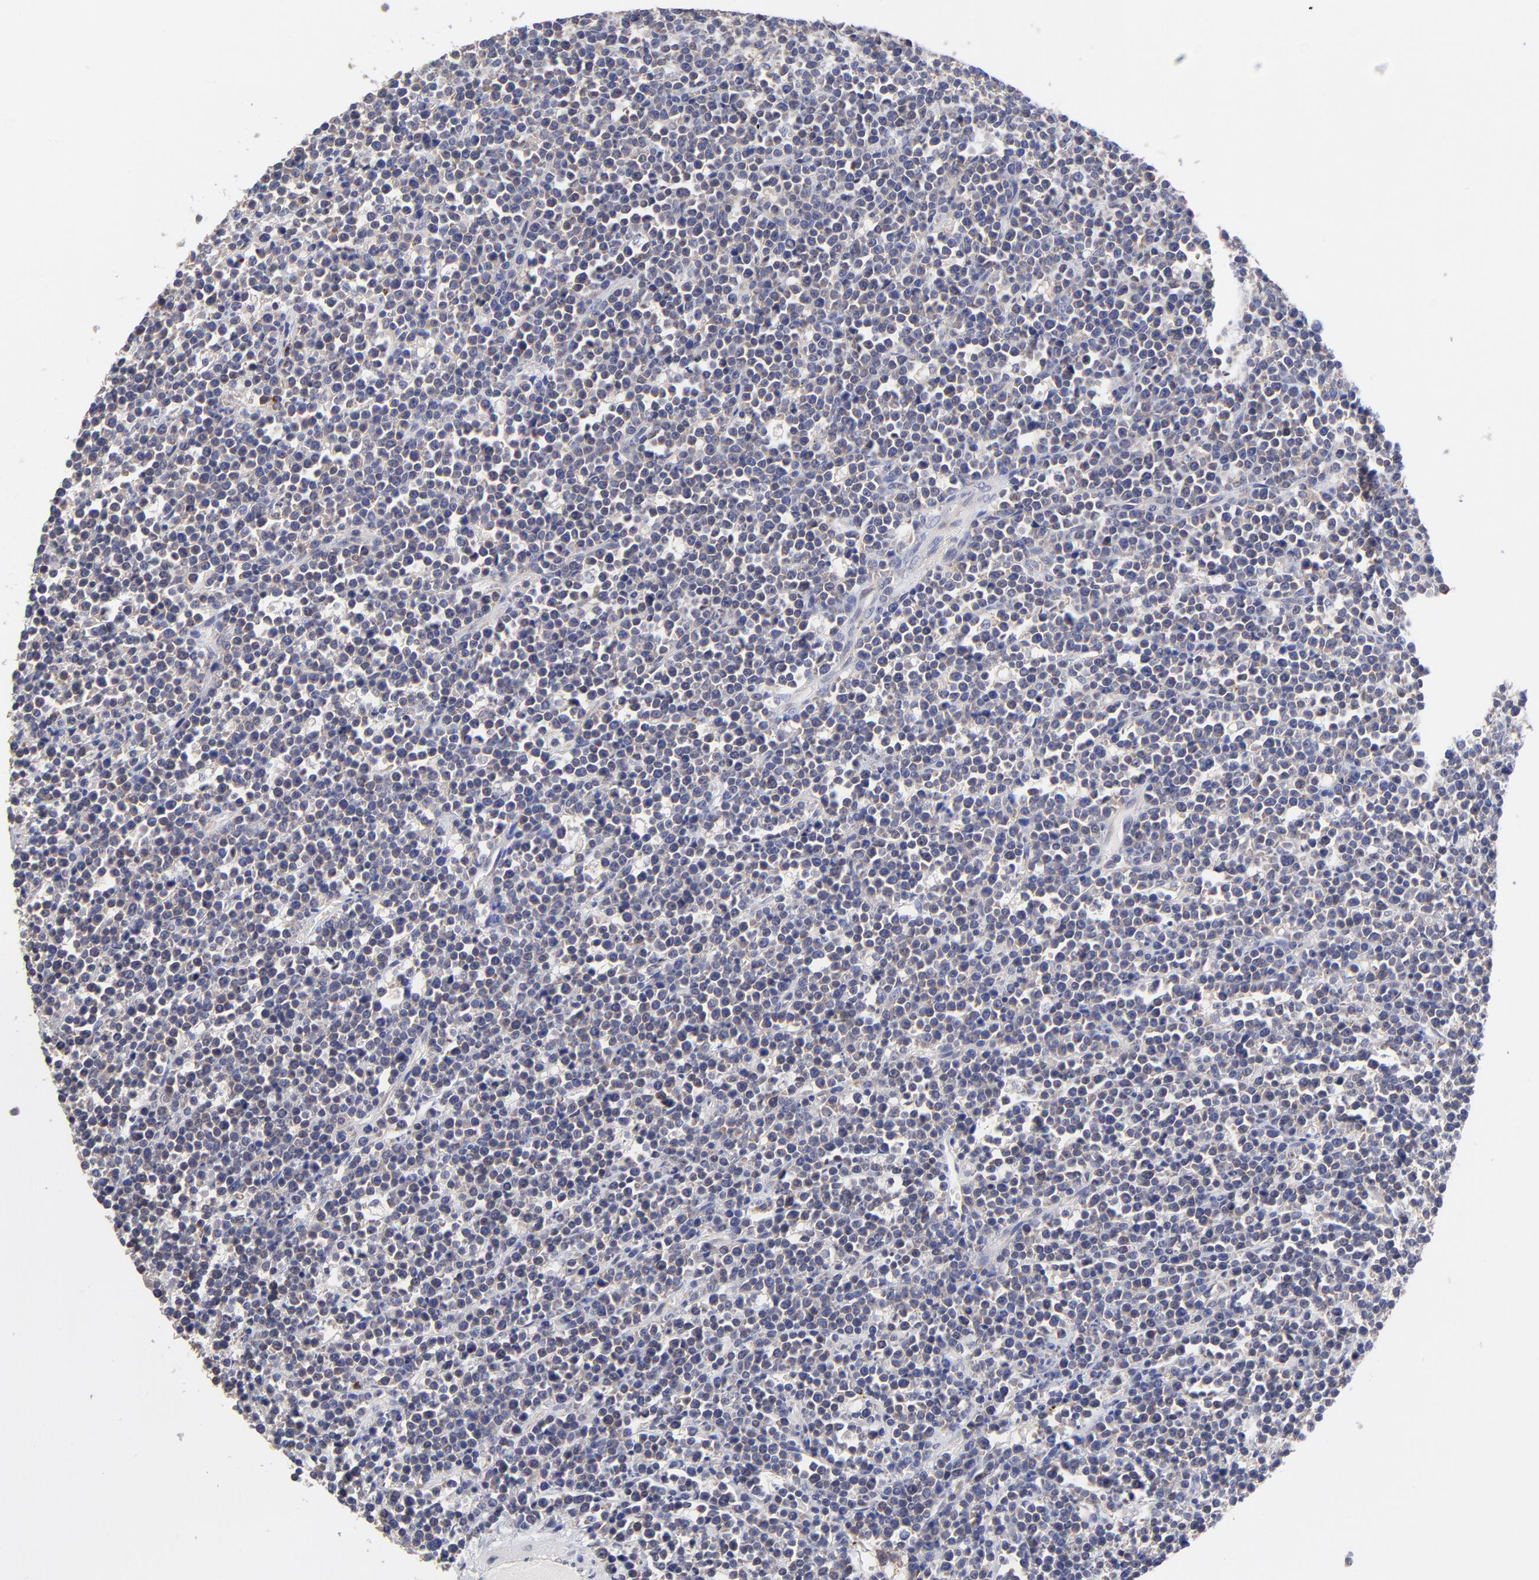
{"staining": {"intensity": "negative", "quantity": "none", "location": "none"}, "tissue": "lymphoma", "cell_type": "Tumor cells", "image_type": "cancer", "snomed": [{"axis": "morphology", "description": "Malignant lymphoma, non-Hodgkin's type, High grade"}, {"axis": "topography", "description": "Ovary"}], "caption": "High power microscopy histopathology image of an immunohistochemistry histopathology image of malignant lymphoma, non-Hodgkin's type (high-grade), revealing no significant positivity in tumor cells.", "gene": "PDE4B", "patient": {"sex": "female", "age": 56}}